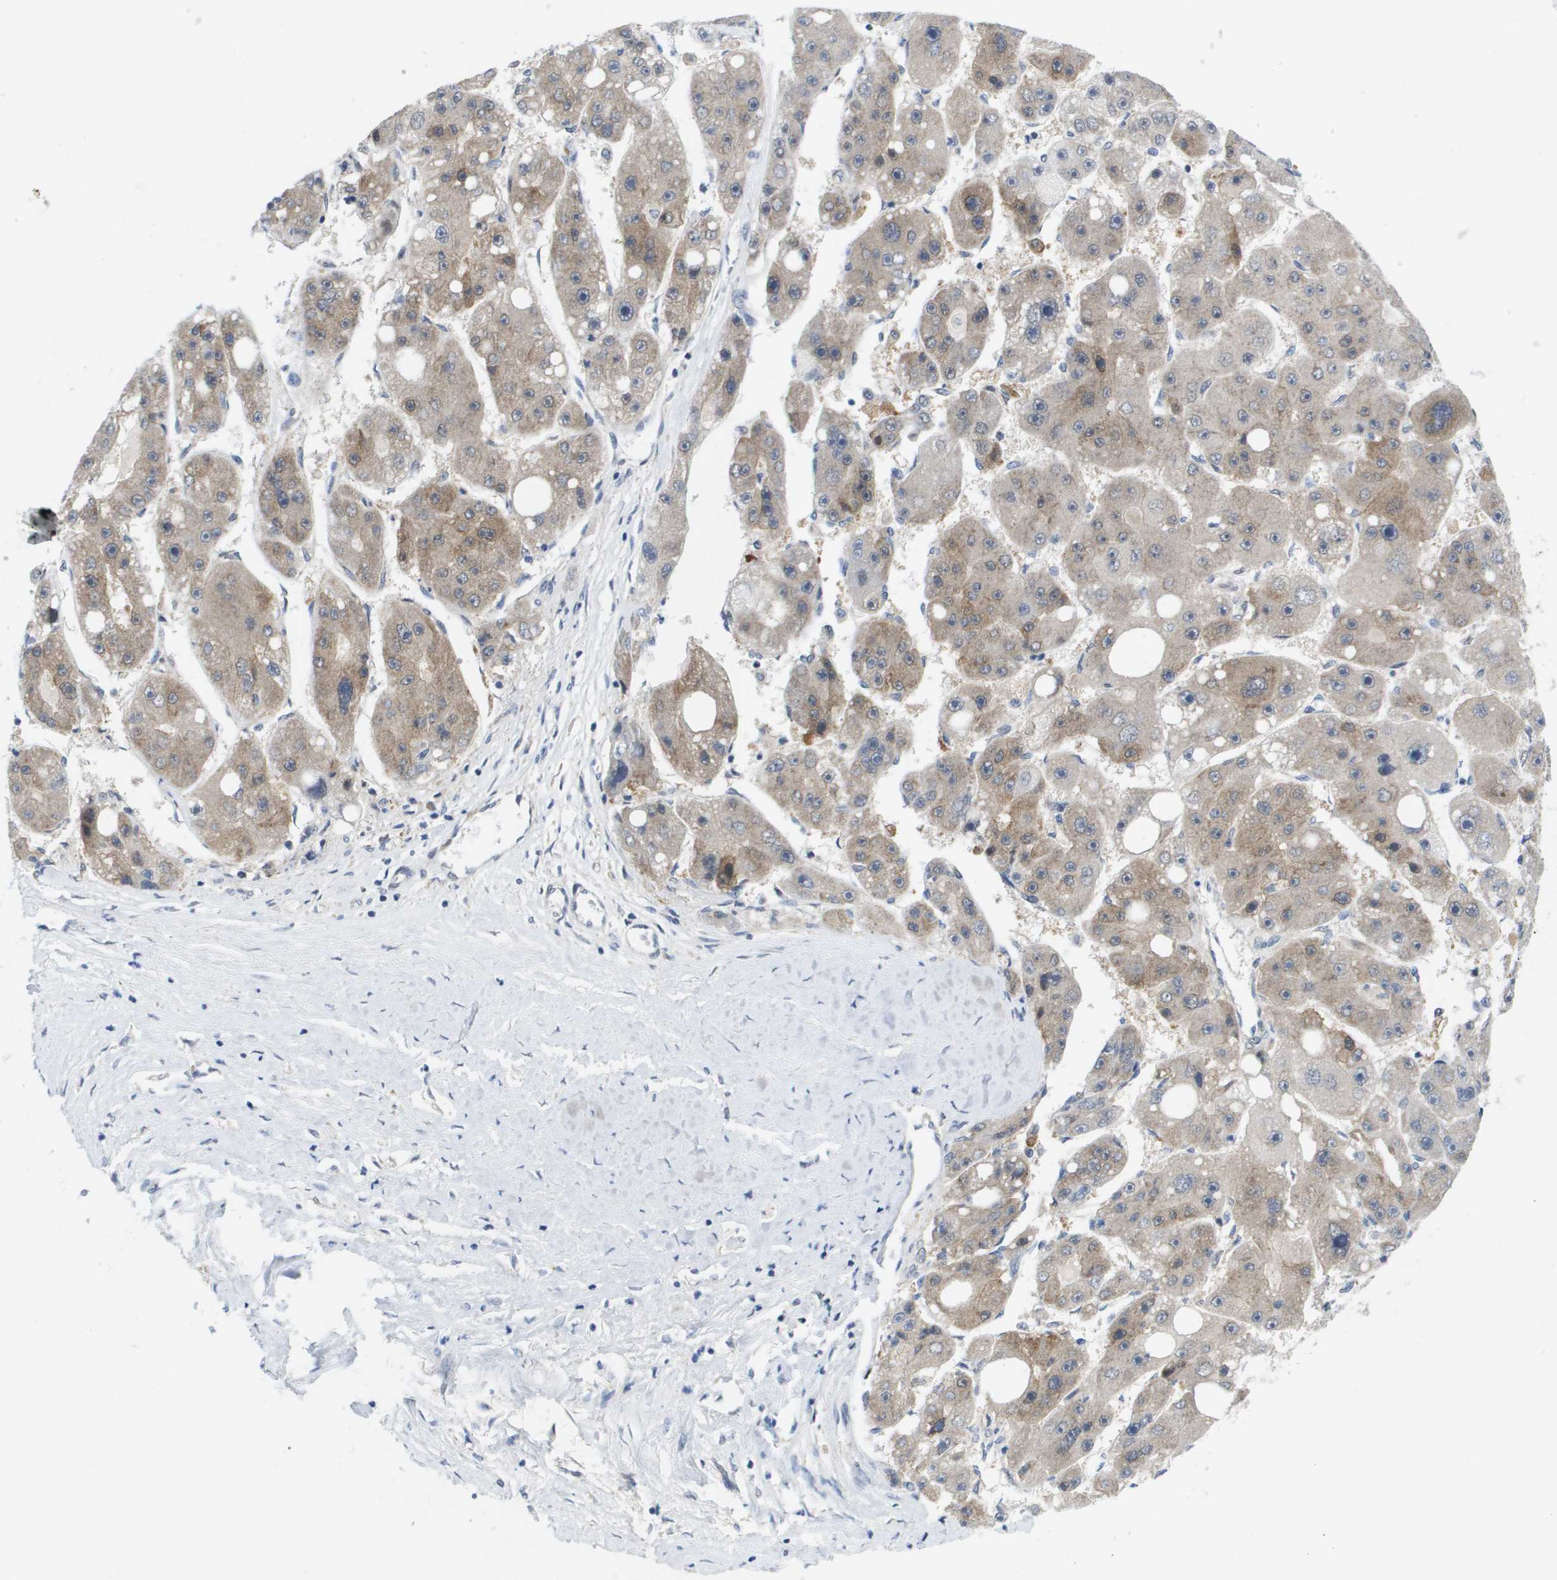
{"staining": {"intensity": "weak", "quantity": ">75%", "location": "cytoplasmic/membranous"}, "tissue": "liver cancer", "cell_type": "Tumor cells", "image_type": "cancer", "snomed": [{"axis": "morphology", "description": "Carcinoma, Hepatocellular, NOS"}, {"axis": "topography", "description": "Liver"}], "caption": "This micrograph demonstrates liver cancer (hepatocellular carcinoma) stained with IHC to label a protein in brown. The cytoplasmic/membranous of tumor cells show weak positivity for the protein. Nuclei are counter-stained blue.", "gene": "FKBP4", "patient": {"sex": "female", "age": 61}}